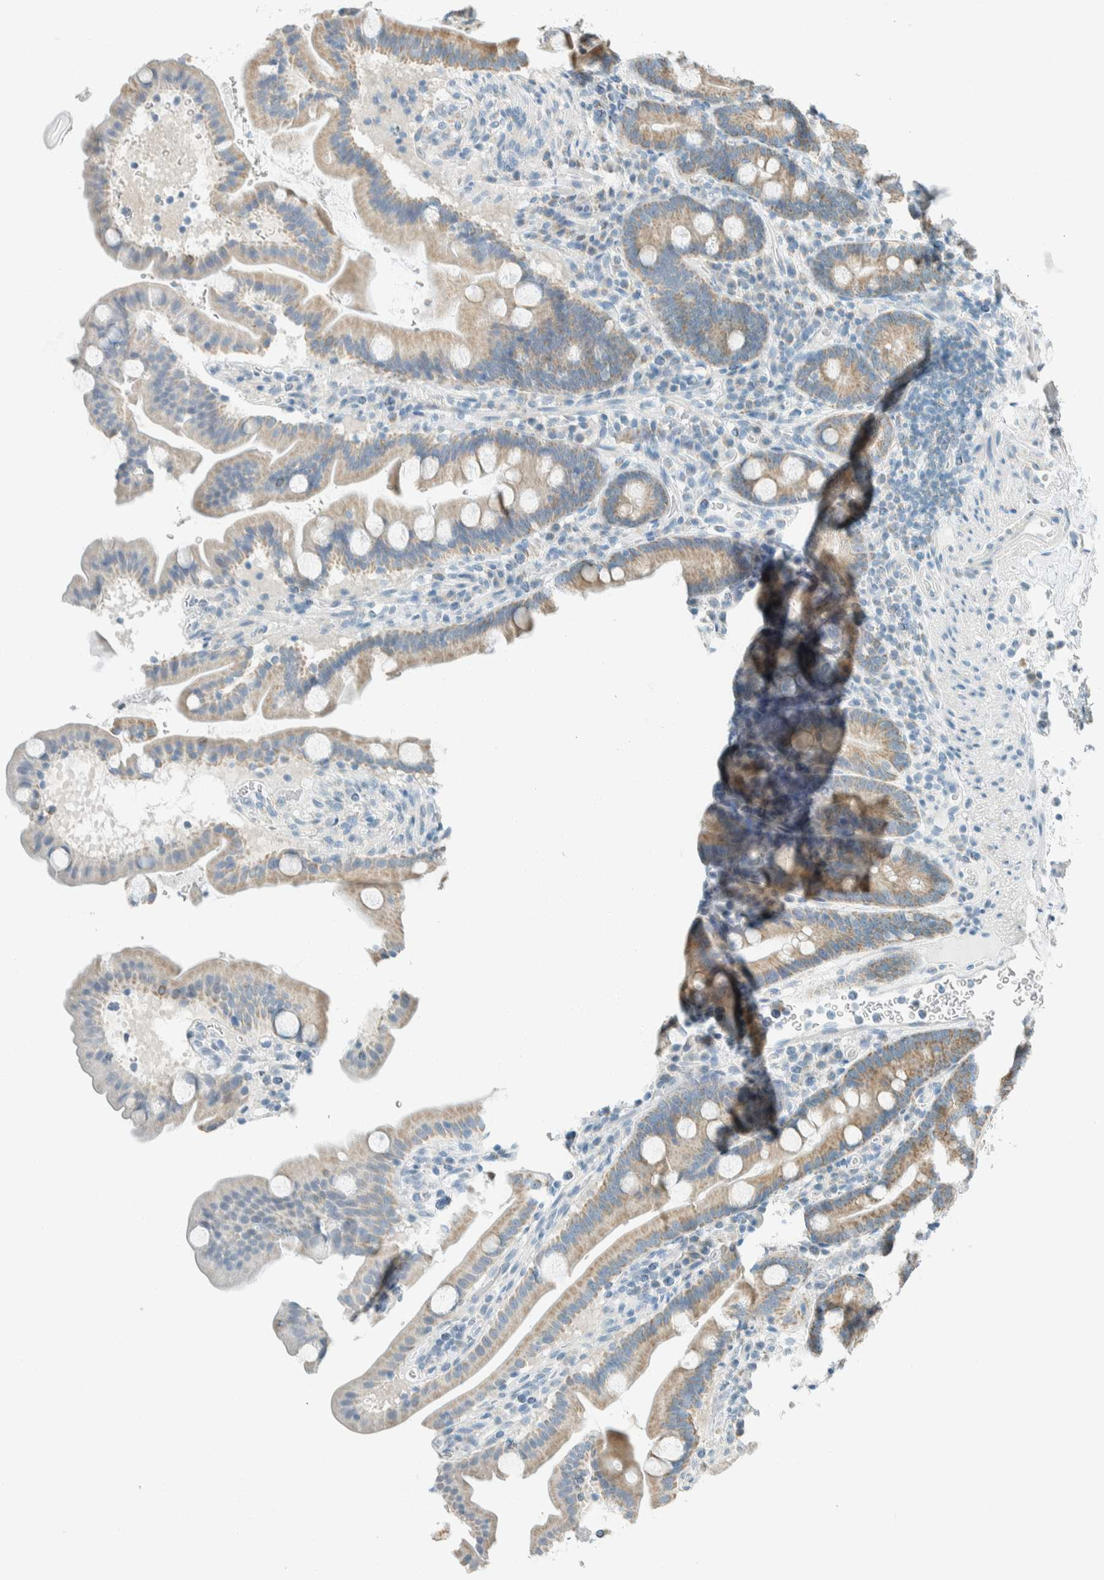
{"staining": {"intensity": "weak", "quantity": ">75%", "location": "cytoplasmic/membranous"}, "tissue": "duodenum", "cell_type": "Glandular cells", "image_type": "normal", "snomed": [{"axis": "morphology", "description": "Normal tissue, NOS"}, {"axis": "topography", "description": "Duodenum"}], "caption": "Immunohistochemical staining of normal human duodenum exhibits low levels of weak cytoplasmic/membranous expression in about >75% of glandular cells. (DAB (3,3'-diaminobenzidine) = brown stain, brightfield microscopy at high magnification).", "gene": "AARSD1", "patient": {"sex": "male", "age": 54}}